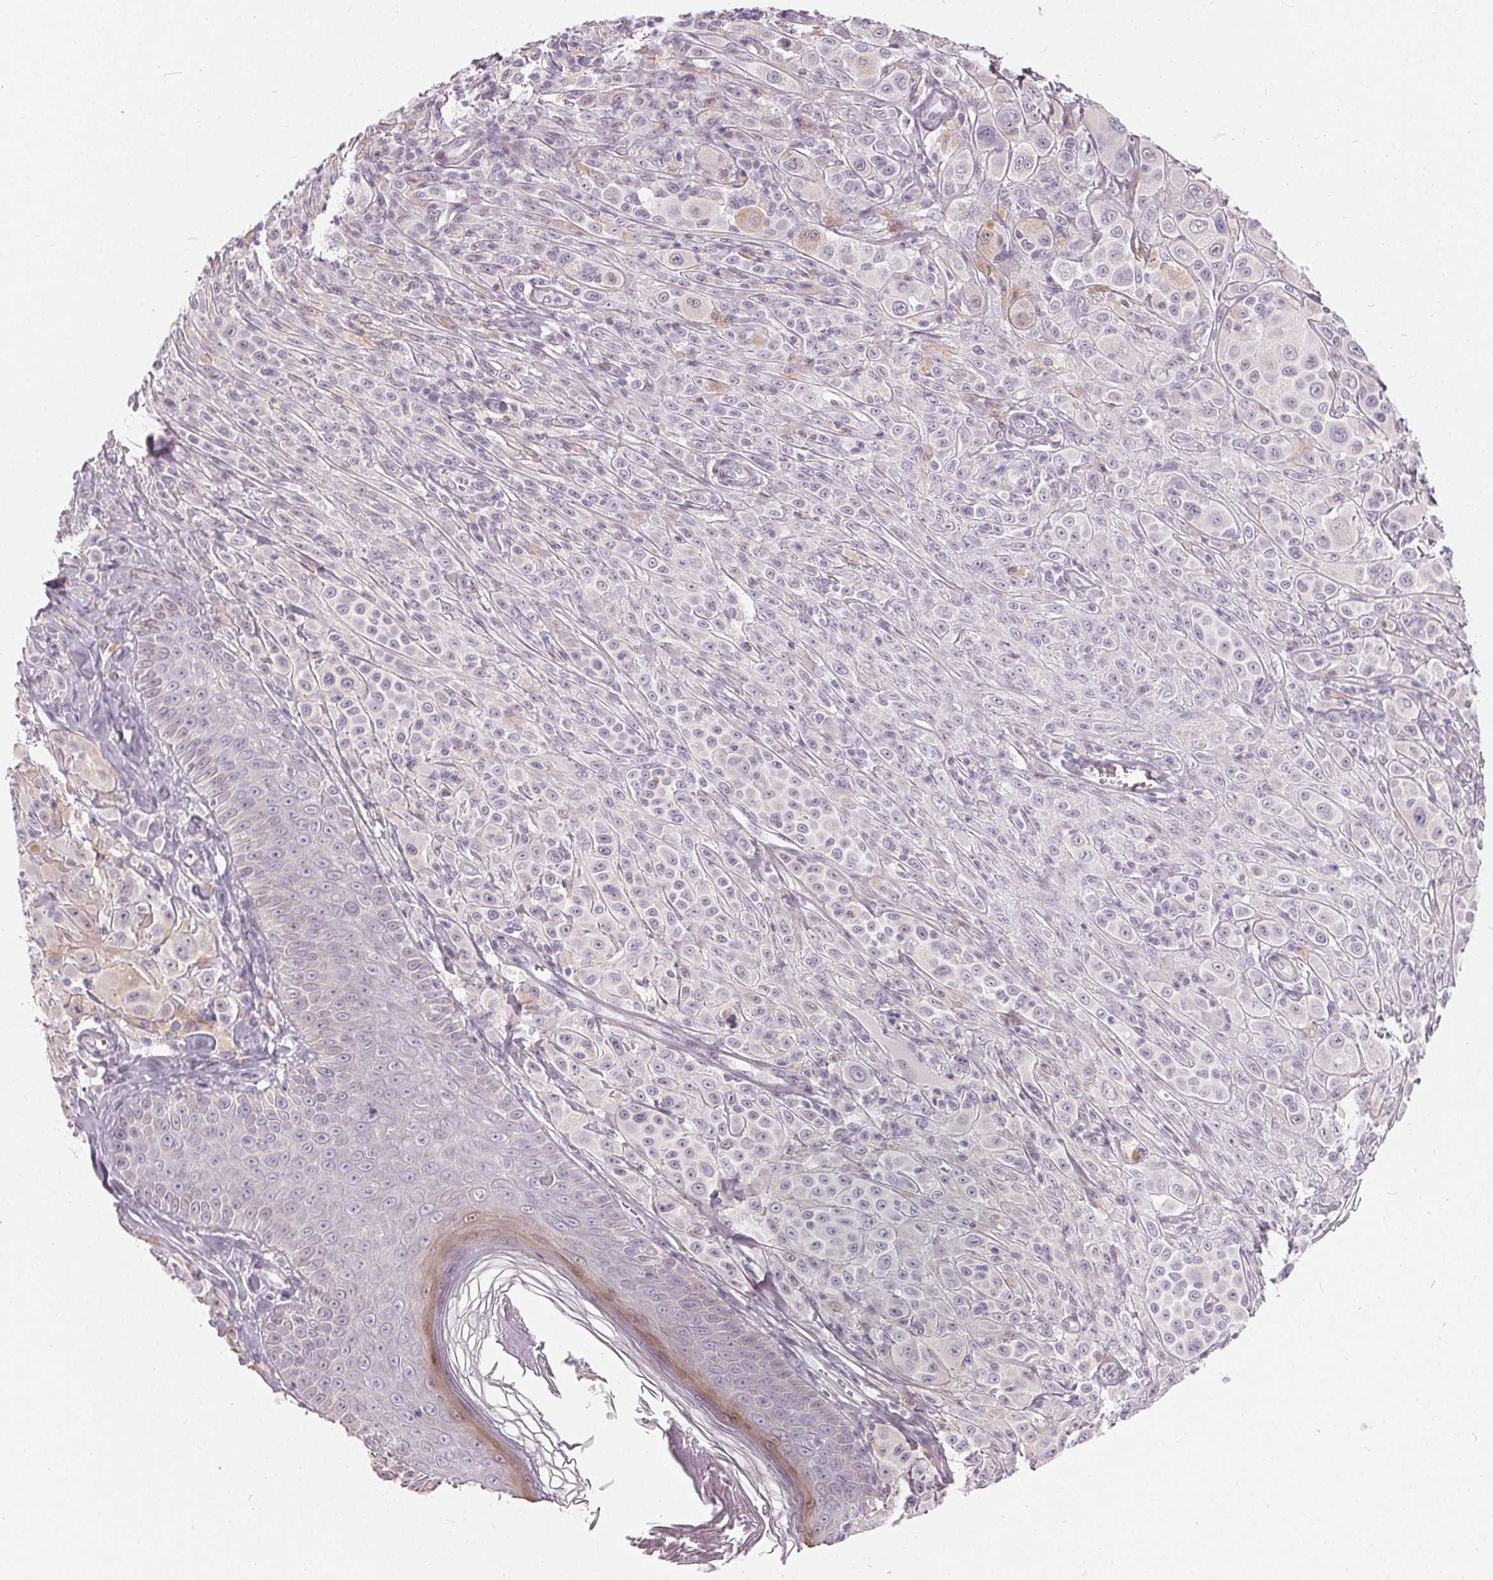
{"staining": {"intensity": "weak", "quantity": "<25%", "location": "cytoplasmic/membranous"}, "tissue": "melanoma", "cell_type": "Tumor cells", "image_type": "cancer", "snomed": [{"axis": "morphology", "description": "Malignant melanoma, NOS"}, {"axis": "topography", "description": "Skin"}], "caption": "An IHC image of malignant melanoma is shown. There is no staining in tumor cells of malignant melanoma.", "gene": "HOPX", "patient": {"sex": "male", "age": 67}}